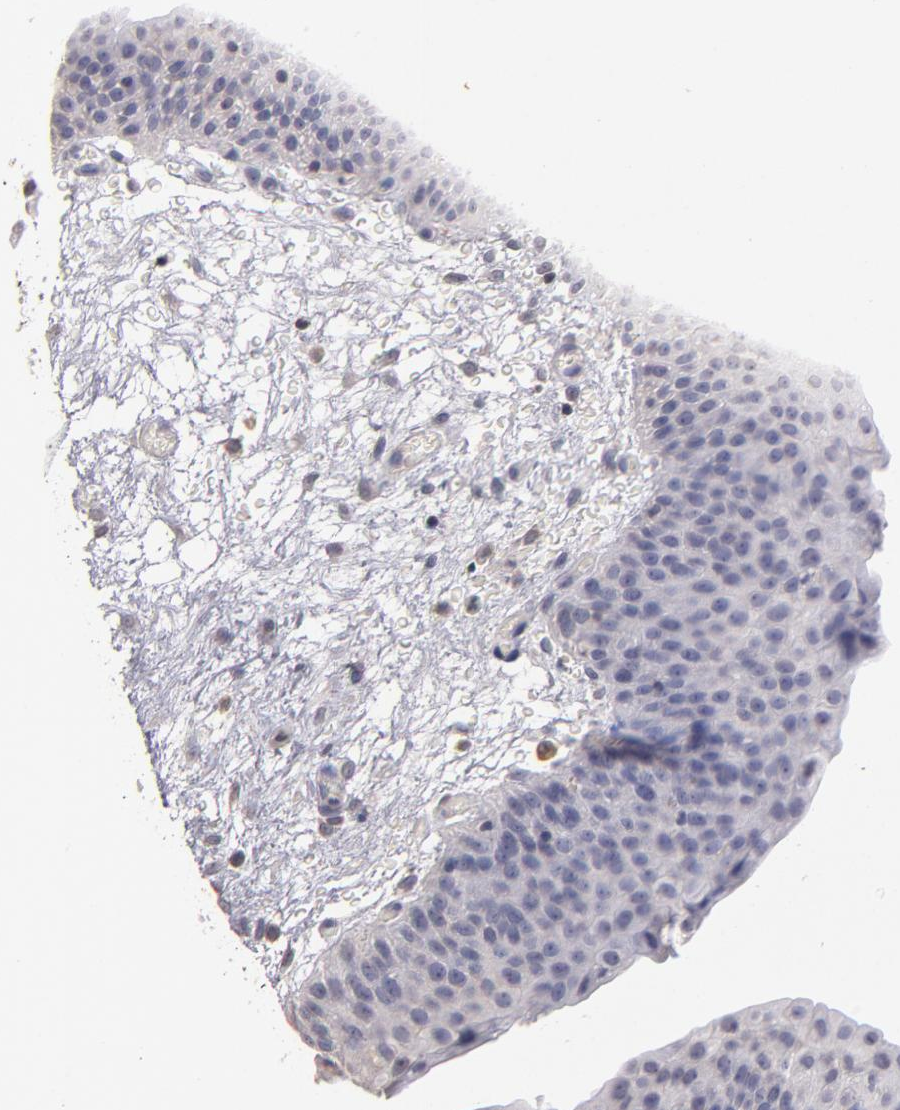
{"staining": {"intensity": "weak", "quantity": "<25%", "location": "nuclear"}, "tissue": "urinary bladder", "cell_type": "Urothelial cells", "image_type": "normal", "snomed": [{"axis": "morphology", "description": "Normal tissue, NOS"}, {"axis": "morphology", "description": "Dysplasia, NOS"}, {"axis": "topography", "description": "Urinary bladder"}], "caption": "Immunohistochemistry histopathology image of unremarkable urinary bladder: urinary bladder stained with DAB (3,3'-diaminobenzidine) exhibits no significant protein positivity in urothelial cells. Brightfield microscopy of IHC stained with DAB (brown) and hematoxylin (blue), captured at high magnification.", "gene": "SOX10", "patient": {"sex": "male", "age": 35}}